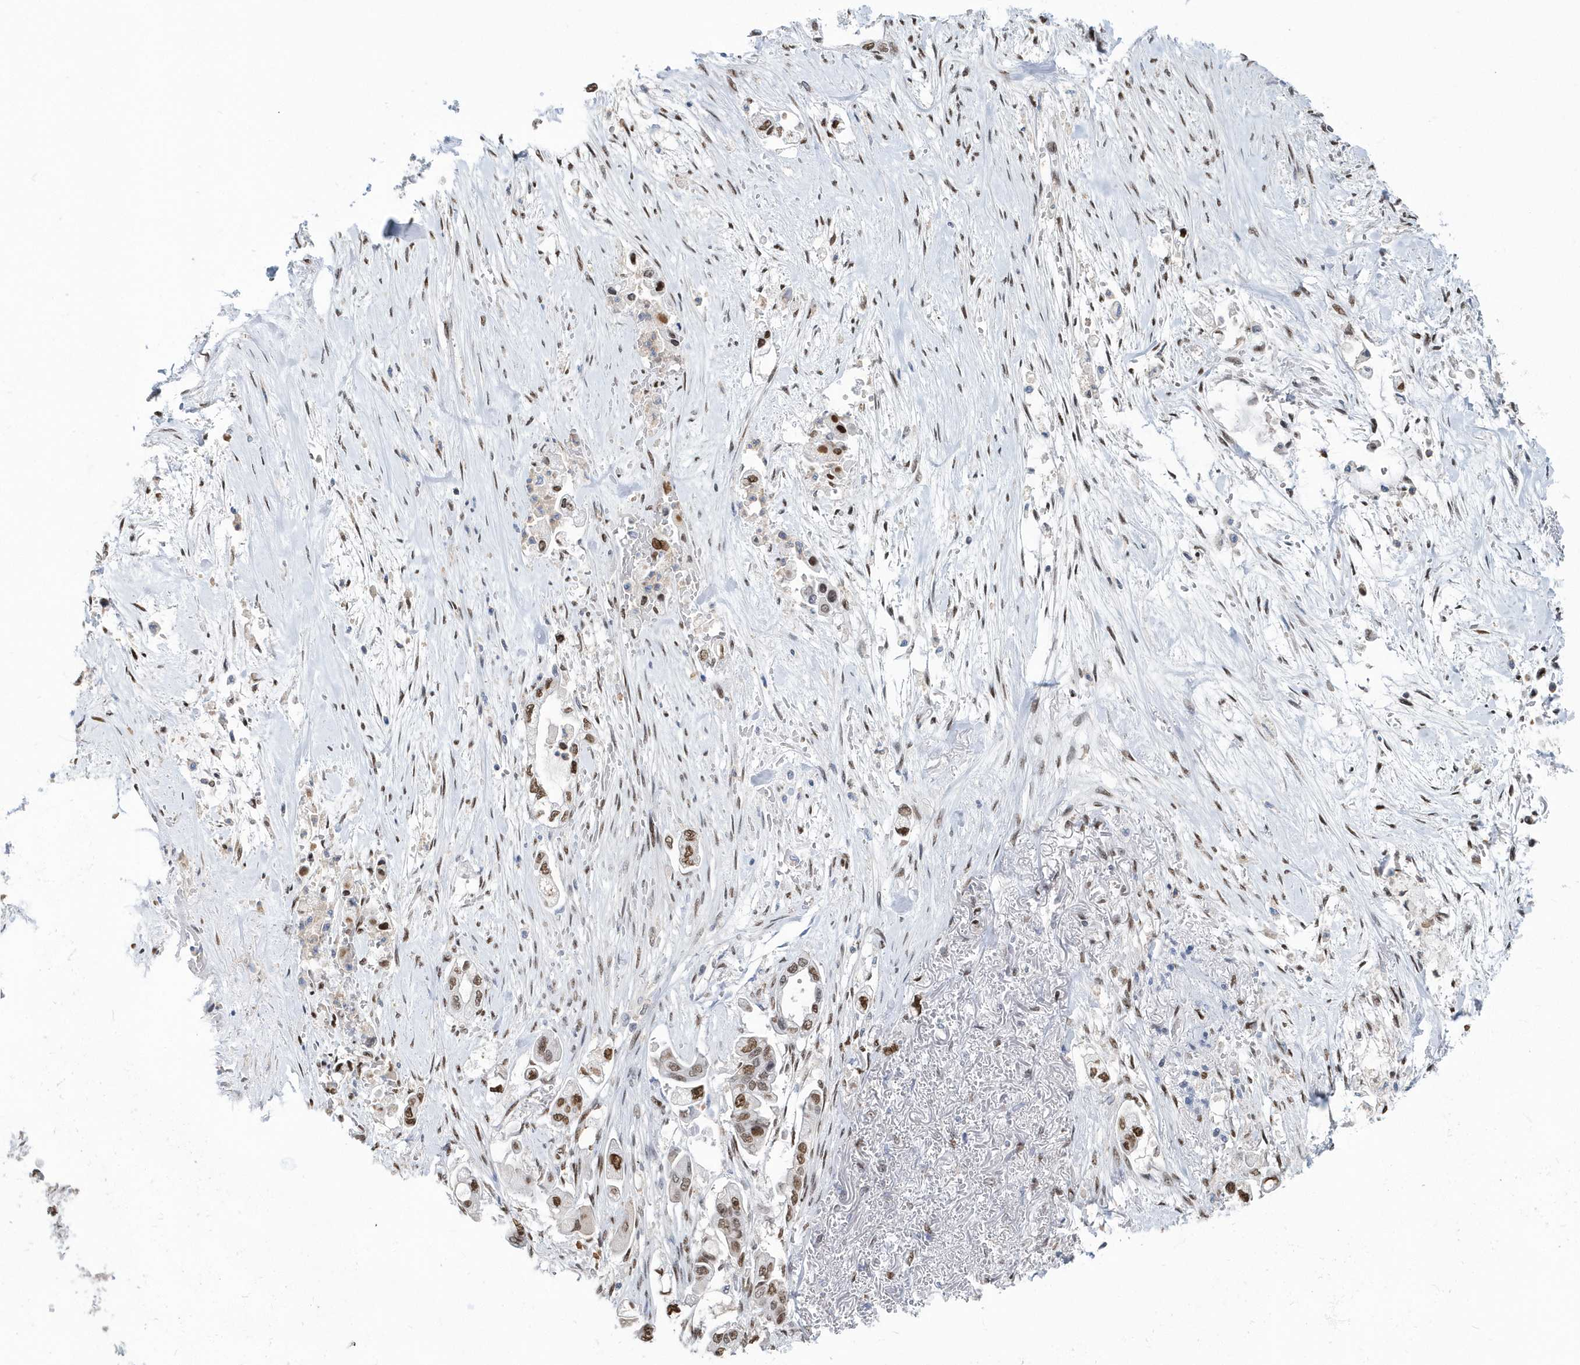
{"staining": {"intensity": "moderate", "quantity": ">75%", "location": "nuclear"}, "tissue": "stomach cancer", "cell_type": "Tumor cells", "image_type": "cancer", "snomed": [{"axis": "morphology", "description": "Adenocarcinoma, NOS"}, {"axis": "topography", "description": "Stomach"}], "caption": "Immunohistochemical staining of stomach cancer reveals medium levels of moderate nuclear protein staining in about >75% of tumor cells.", "gene": "MACROH2A2", "patient": {"sex": "male", "age": 62}}